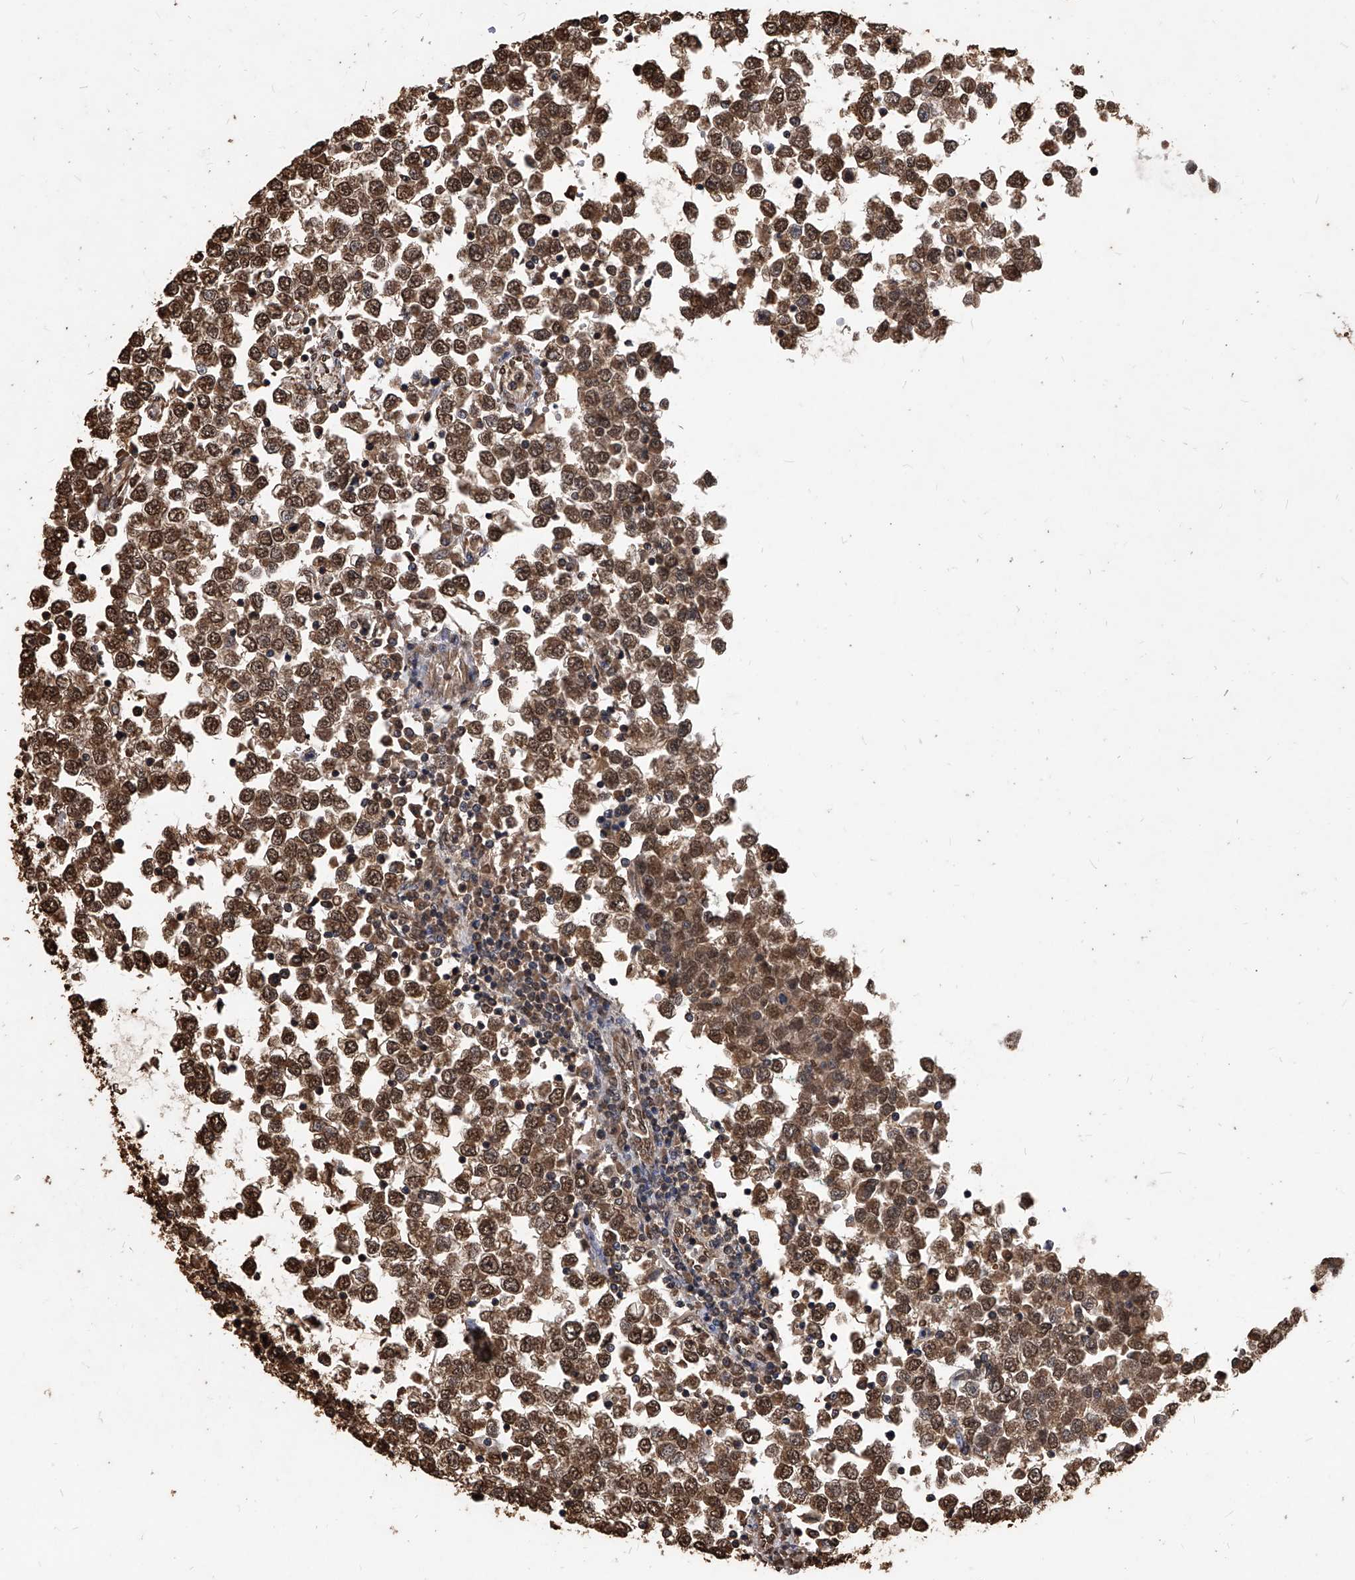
{"staining": {"intensity": "strong", "quantity": ">75%", "location": "cytoplasmic/membranous,nuclear"}, "tissue": "testis cancer", "cell_type": "Tumor cells", "image_type": "cancer", "snomed": [{"axis": "morphology", "description": "Seminoma, NOS"}, {"axis": "topography", "description": "Testis"}], "caption": "The image exhibits immunohistochemical staining of testis cancer (seminoma). There is strong cytoplasmic/membranous and nuclear staining is appreciated in about >75% of tumor cells.", "gene": "FBXL4", "patient": {"sex": "male", "age": 65}}